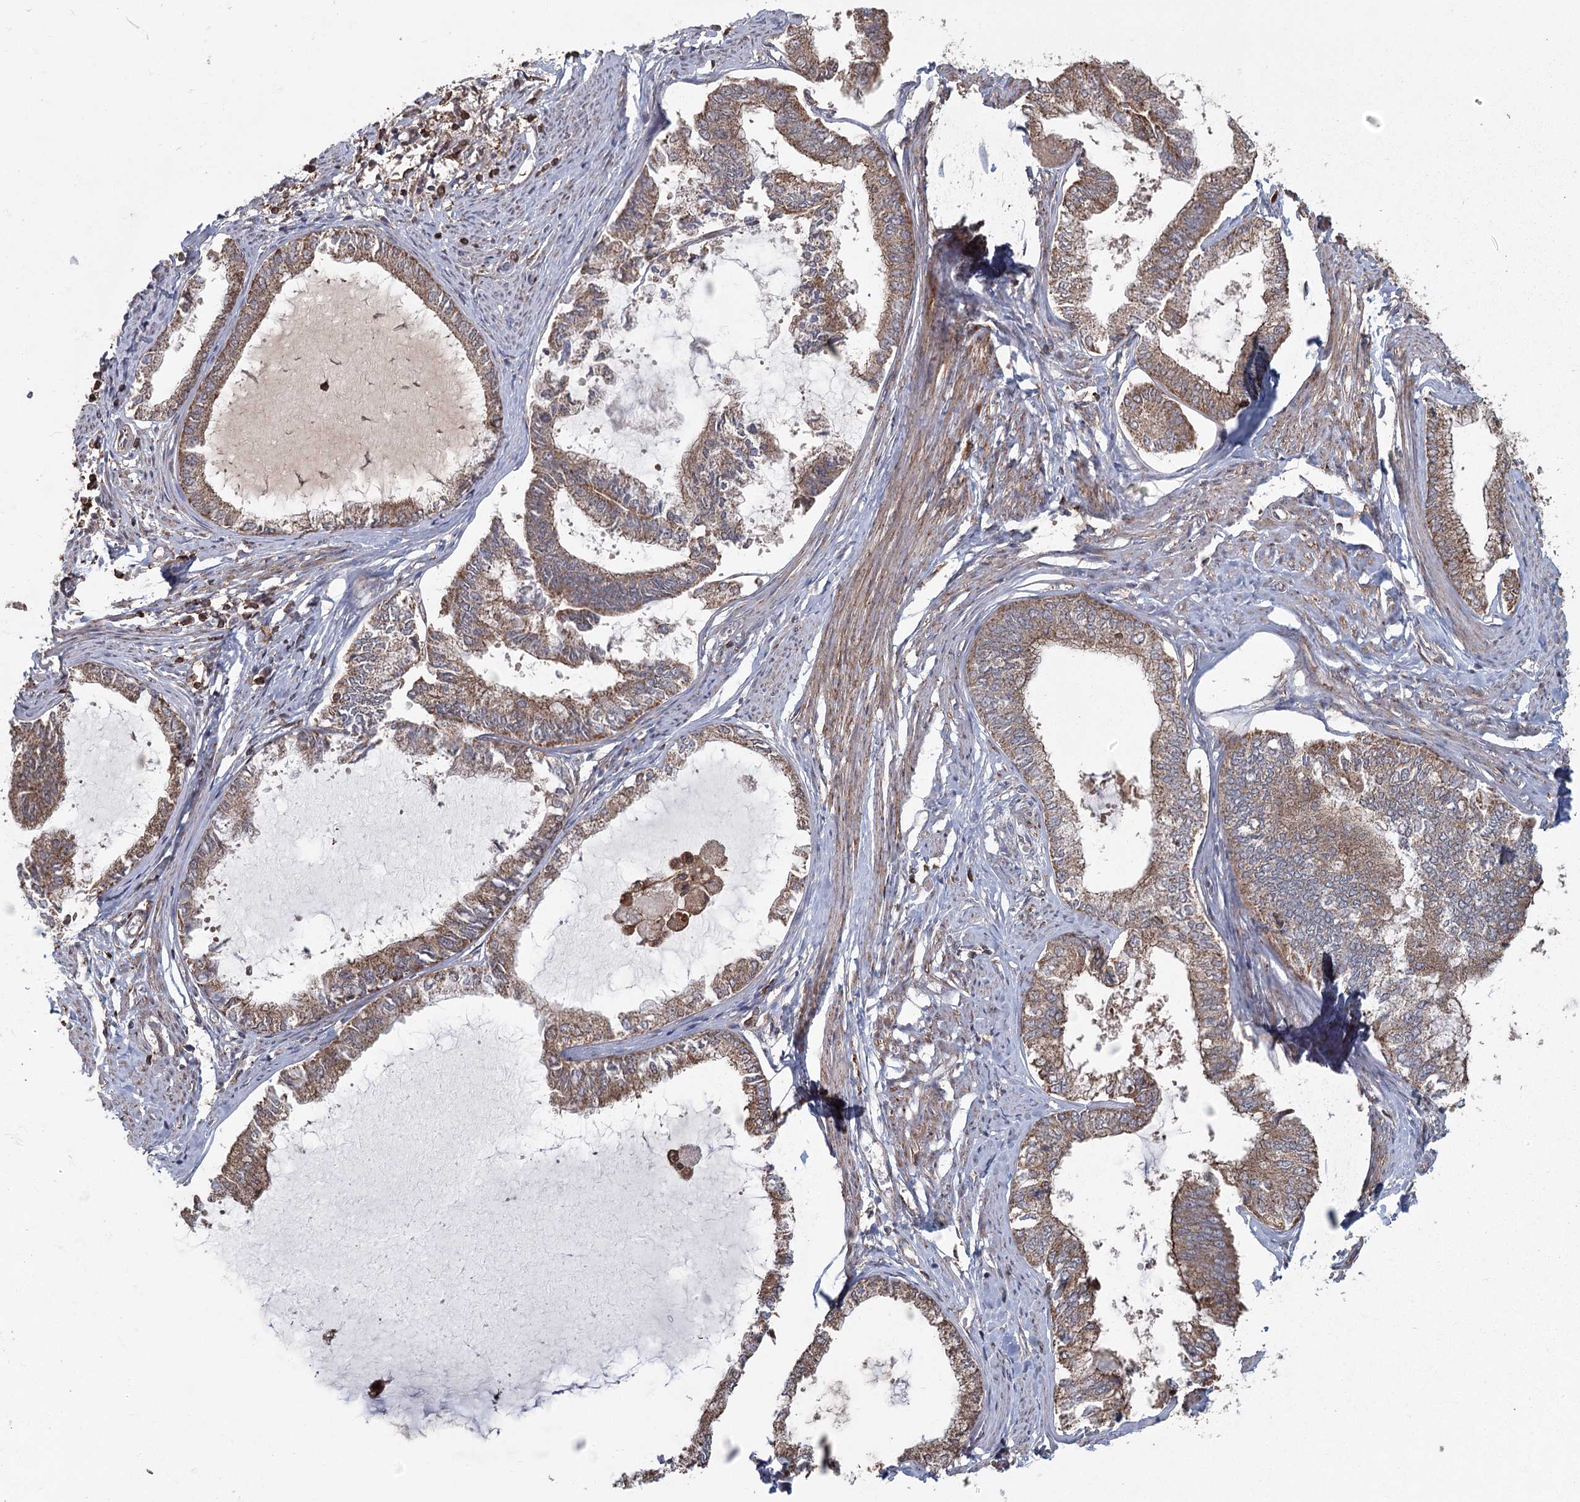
{"staining": {"intensity": "moderate", "quantity": ">75%", "location": "cytoplasmic/membranous"}, "tissue": "endometrial cancer", "cell_type": "Tumor cells", "image_type": "cancer", "snomed": [{"axis": "morphology", "description": "Adenocarcinoma, NOS"}, {"axis": "topography", "description": "Endometrium"}], "caption": "Immunohistochemical staining of human adenocarcinoma (endometrial) exhibits medium levels of moderate cytoplasmic/membranous protein positivity in approximately >75% of tumor cells. The staining was performed using DAB to visualize the protein expression in brown, while the nuclei were stained in blue with hematoxylin (Magnification: 20x).", "gene": "PLEKHA7", "patient": {"sex": "female", "age": 86}}